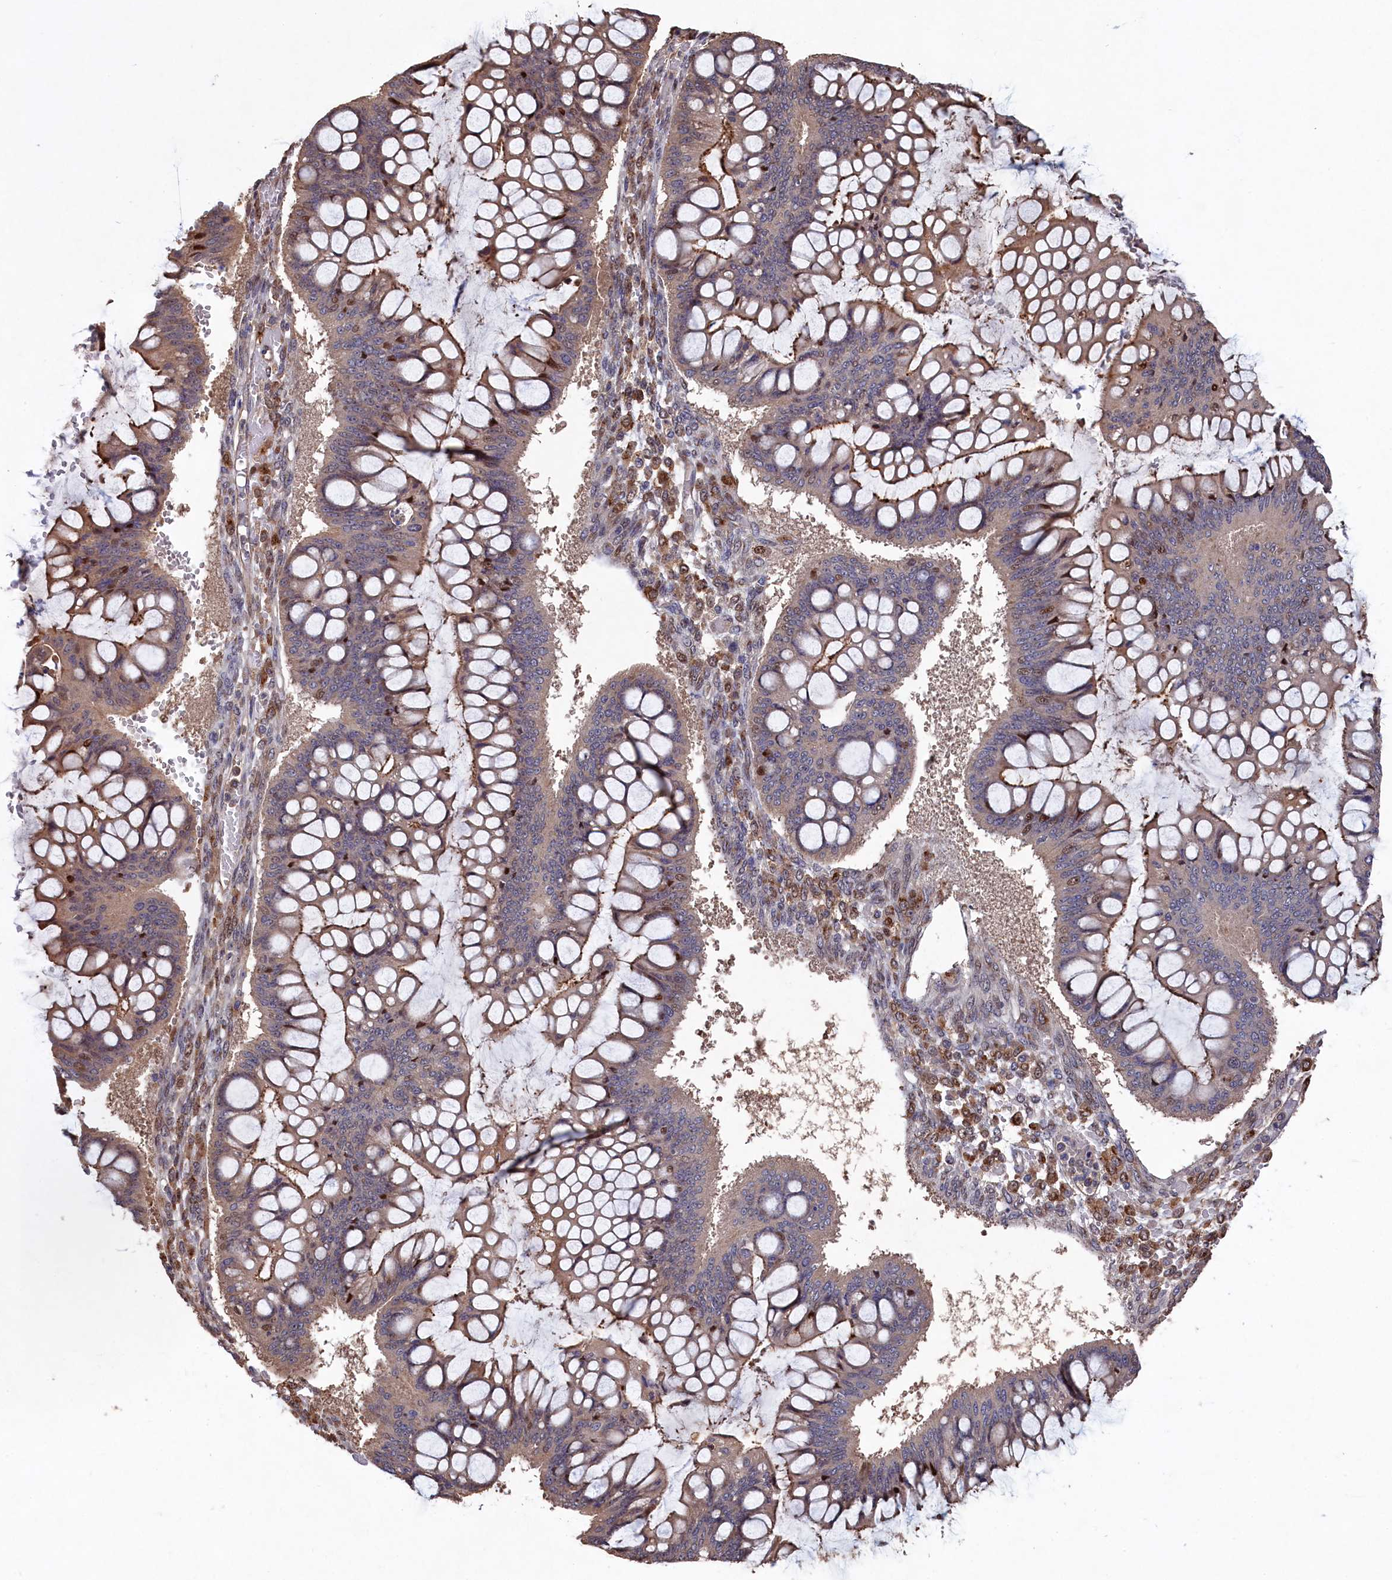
{"staining": {"intensity": "moderate", "quantity": "<25%", "location": "cytoplasmic/membranous,nuclear"}, "tissue": "ovarian cancer", "cell_type": "Tumor cells", "image_type": "cancer", "snomed": [{"axis": "morphology", "description": "Cystadenocarcinoma, mucinous, NOS"}, {"axis": "topography", "description": "Ovary"}], "caption": "IHC micrograph of neoplastic tissue: human mucinous cystadenocarcinoma (ovarian) stained using immunohistochemistry (IHC) reveals low levels of moderate protein expression localized specifically in the cytoplasmic/membranous and nuclear of tumor cells, appearing as a cytoplasmic/membranous and nuclear brown color.", "gene": "NAA60", "patient": {"sex": "female", "age": 73}}